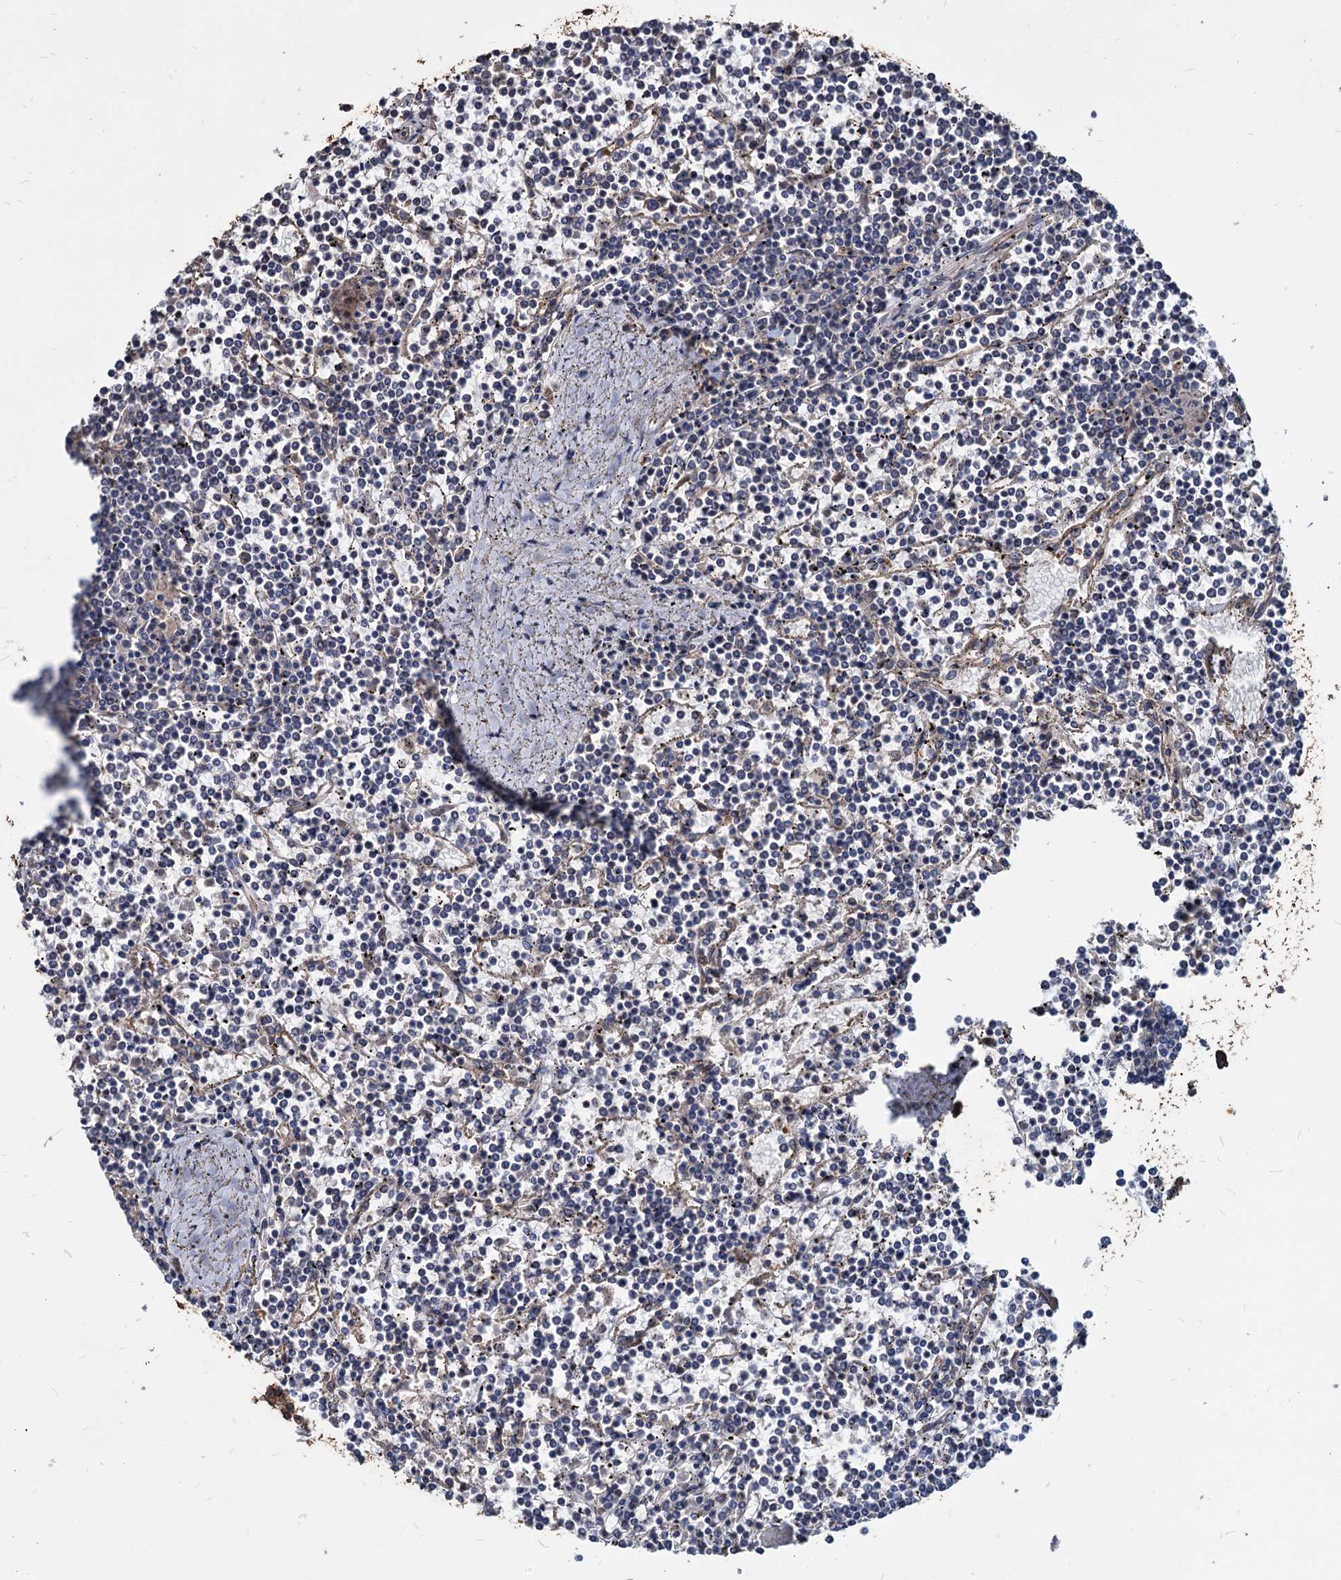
{"staining": {"intensity": "negative", "quantity": "none", "location": "none"}, "tissue": "lymphoma", "cell_type": "Tumor cells", "image_type": "cancer", "snomed": [{"axis": "morphology", "description": "Malignant lymphoma, non-Hodgkin's type, Low grade"}, {"axis": "topography", "description": "Spleen"}], "caption": "Human lymphoma stained for a protein using immunohistochemistry displays no positivity in tumor cells.", "gene": "DEPDC4", "patient": {"sex": "female", "age": 19}}